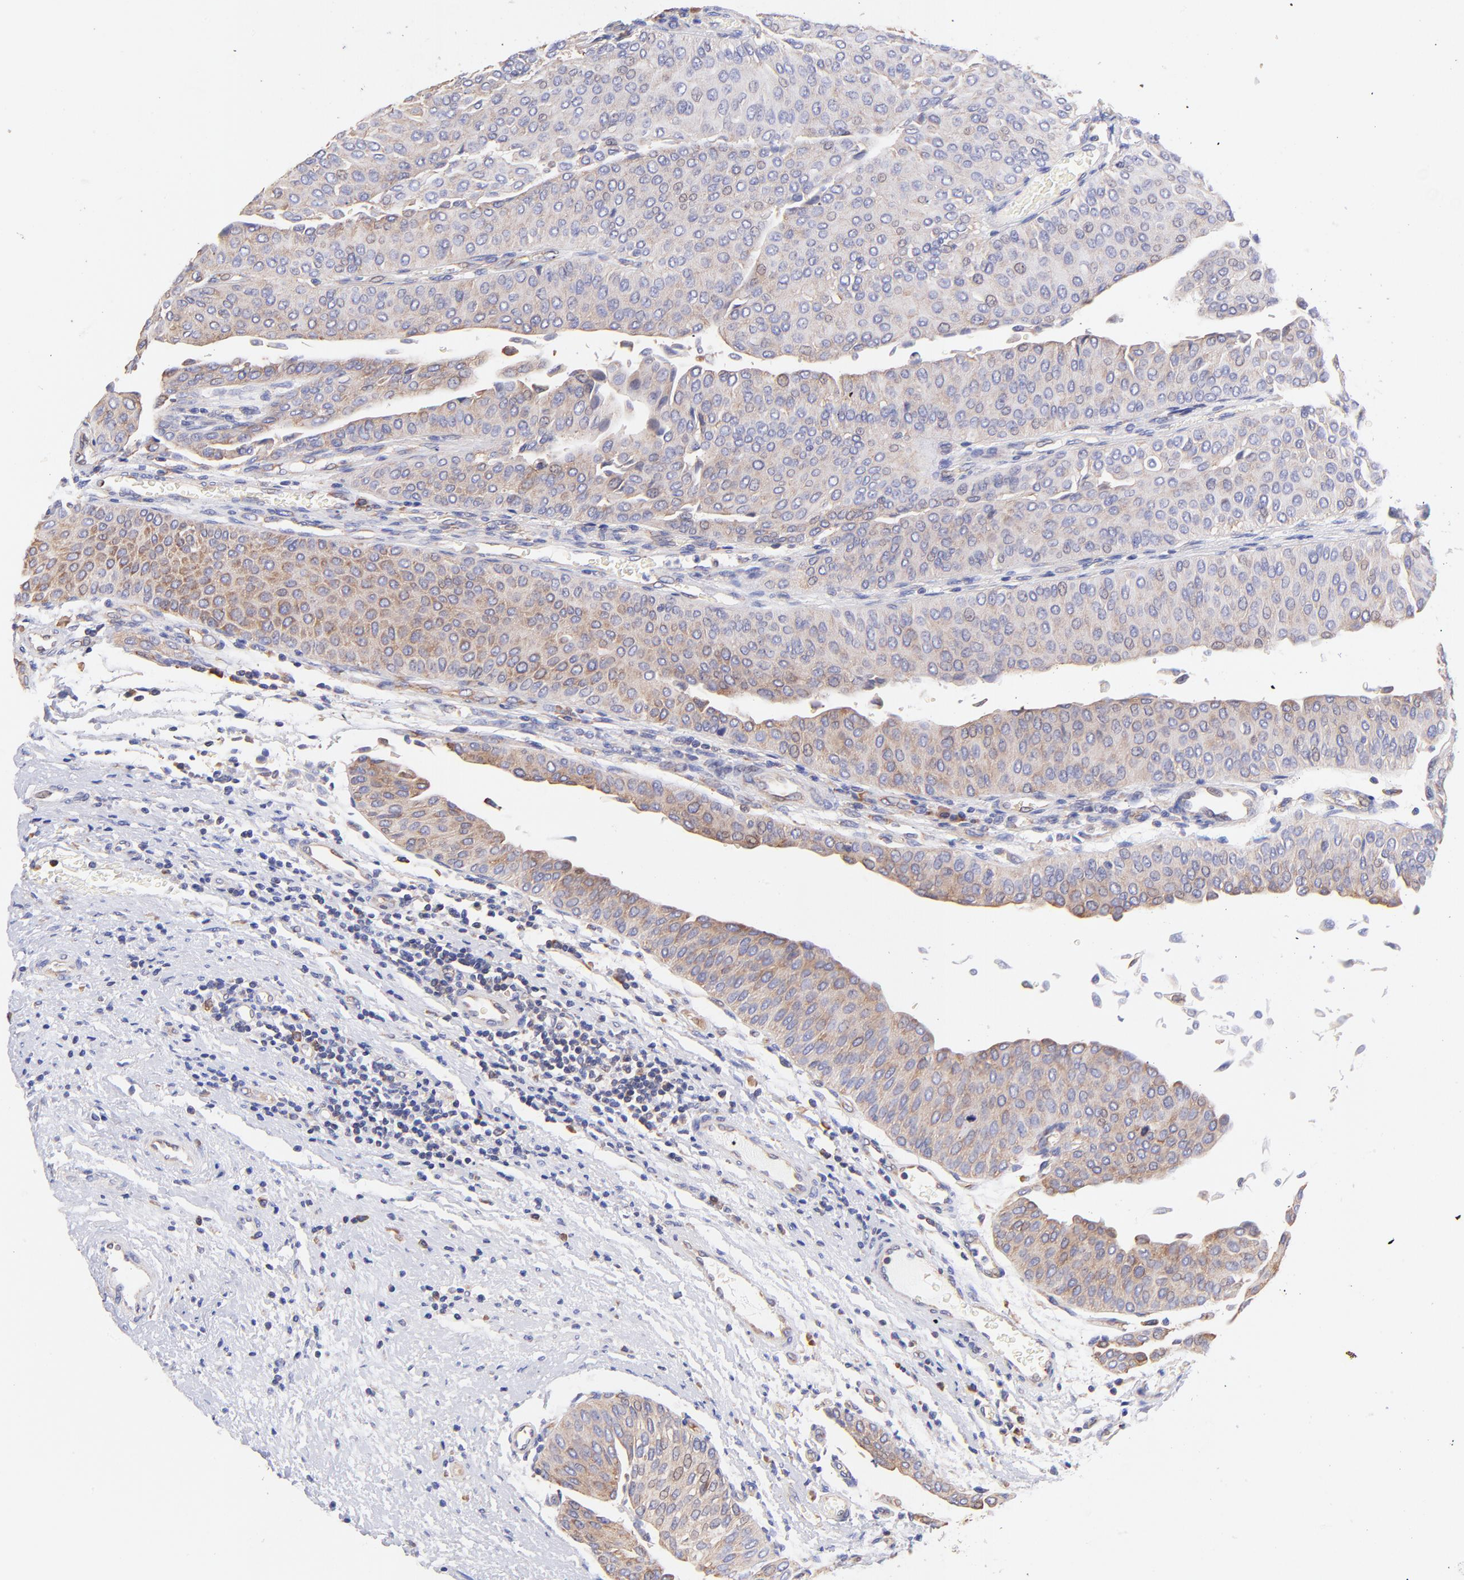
{"staining": {"intensity": "moderate", "quantity": ">75%", "location": "cytoplasmic/membranous"}, "tissue": "urothelial cancer", "cell_type": "Tumor cells", "image_type": "cancer", "snomed": [{"axis": "morphology", "description": "Urothelial carcinoma, Low grade"}, {"axis": "topography", "description": "Urinary bladder"}], "caption": "Immunohistochemical staining of human low-grade urothelial carcinoma demonstrates medium levels of moderate cytoplasmic/membranous protein expression in about >75% of tumor cells.", "gene": "RPL30", "patient": {"sex": "male", "age": 64}}